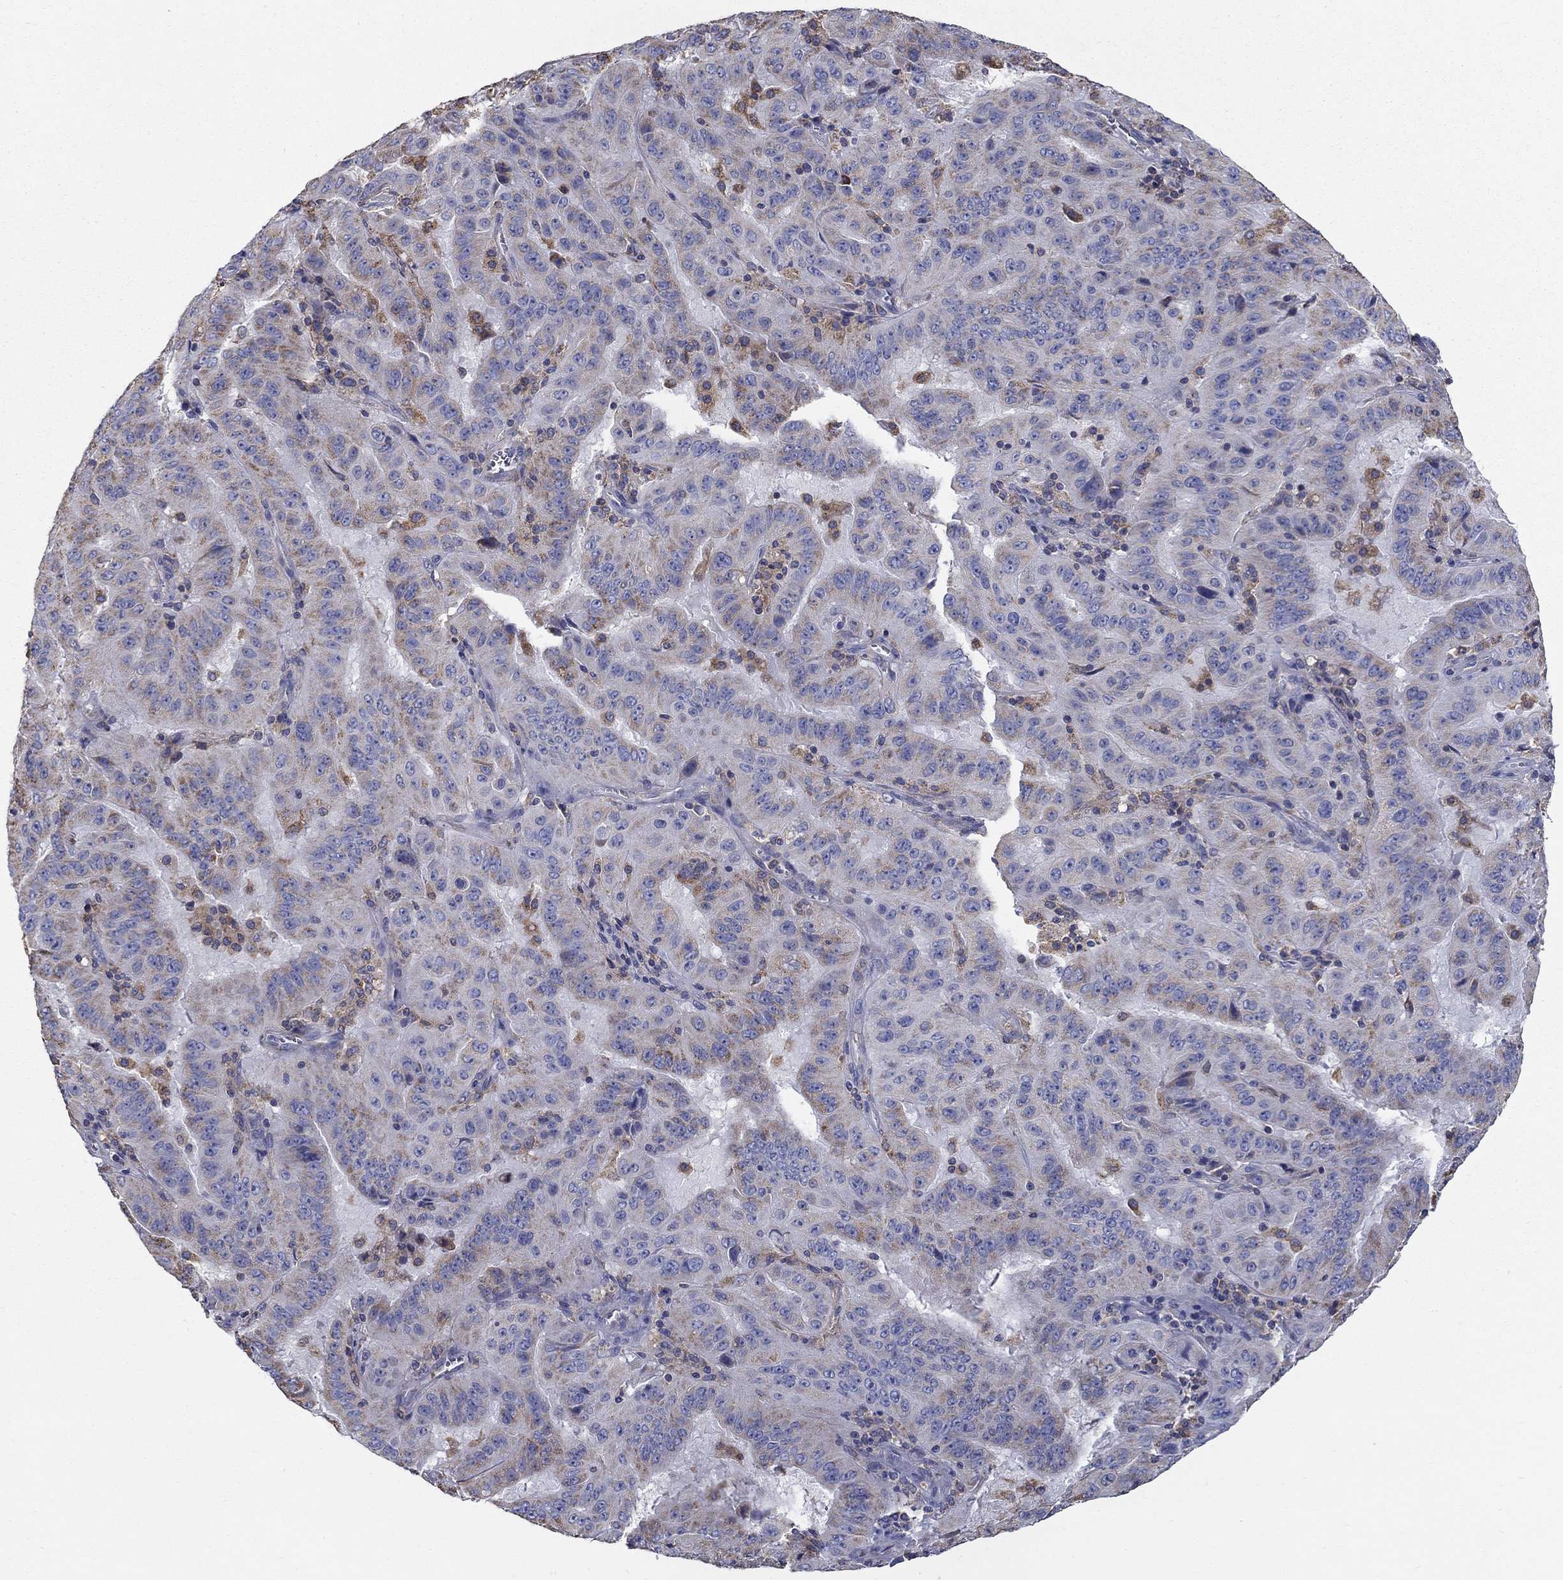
{"staining": {"intensity": "moderate", "quantity": "<25%", "location": "cytoplasmic/membranous"}, "tissue": "pancreatic cancer", "cell_type": "Tumor cells", "image_type": "cancer", "snomed": [{"axis": "morphology", "description": "Adenocarcinoma, NOS"}, {"axis": "topography", "description": "Pancreas"}], "caption": "A brown stain shows moderate cytoplasmic/membranous positivity of a protein in human adenocarcinoma (pancreatic) tumor cells.", "gene": "NME5", "patient": {"sex": "male", "age": 63}}